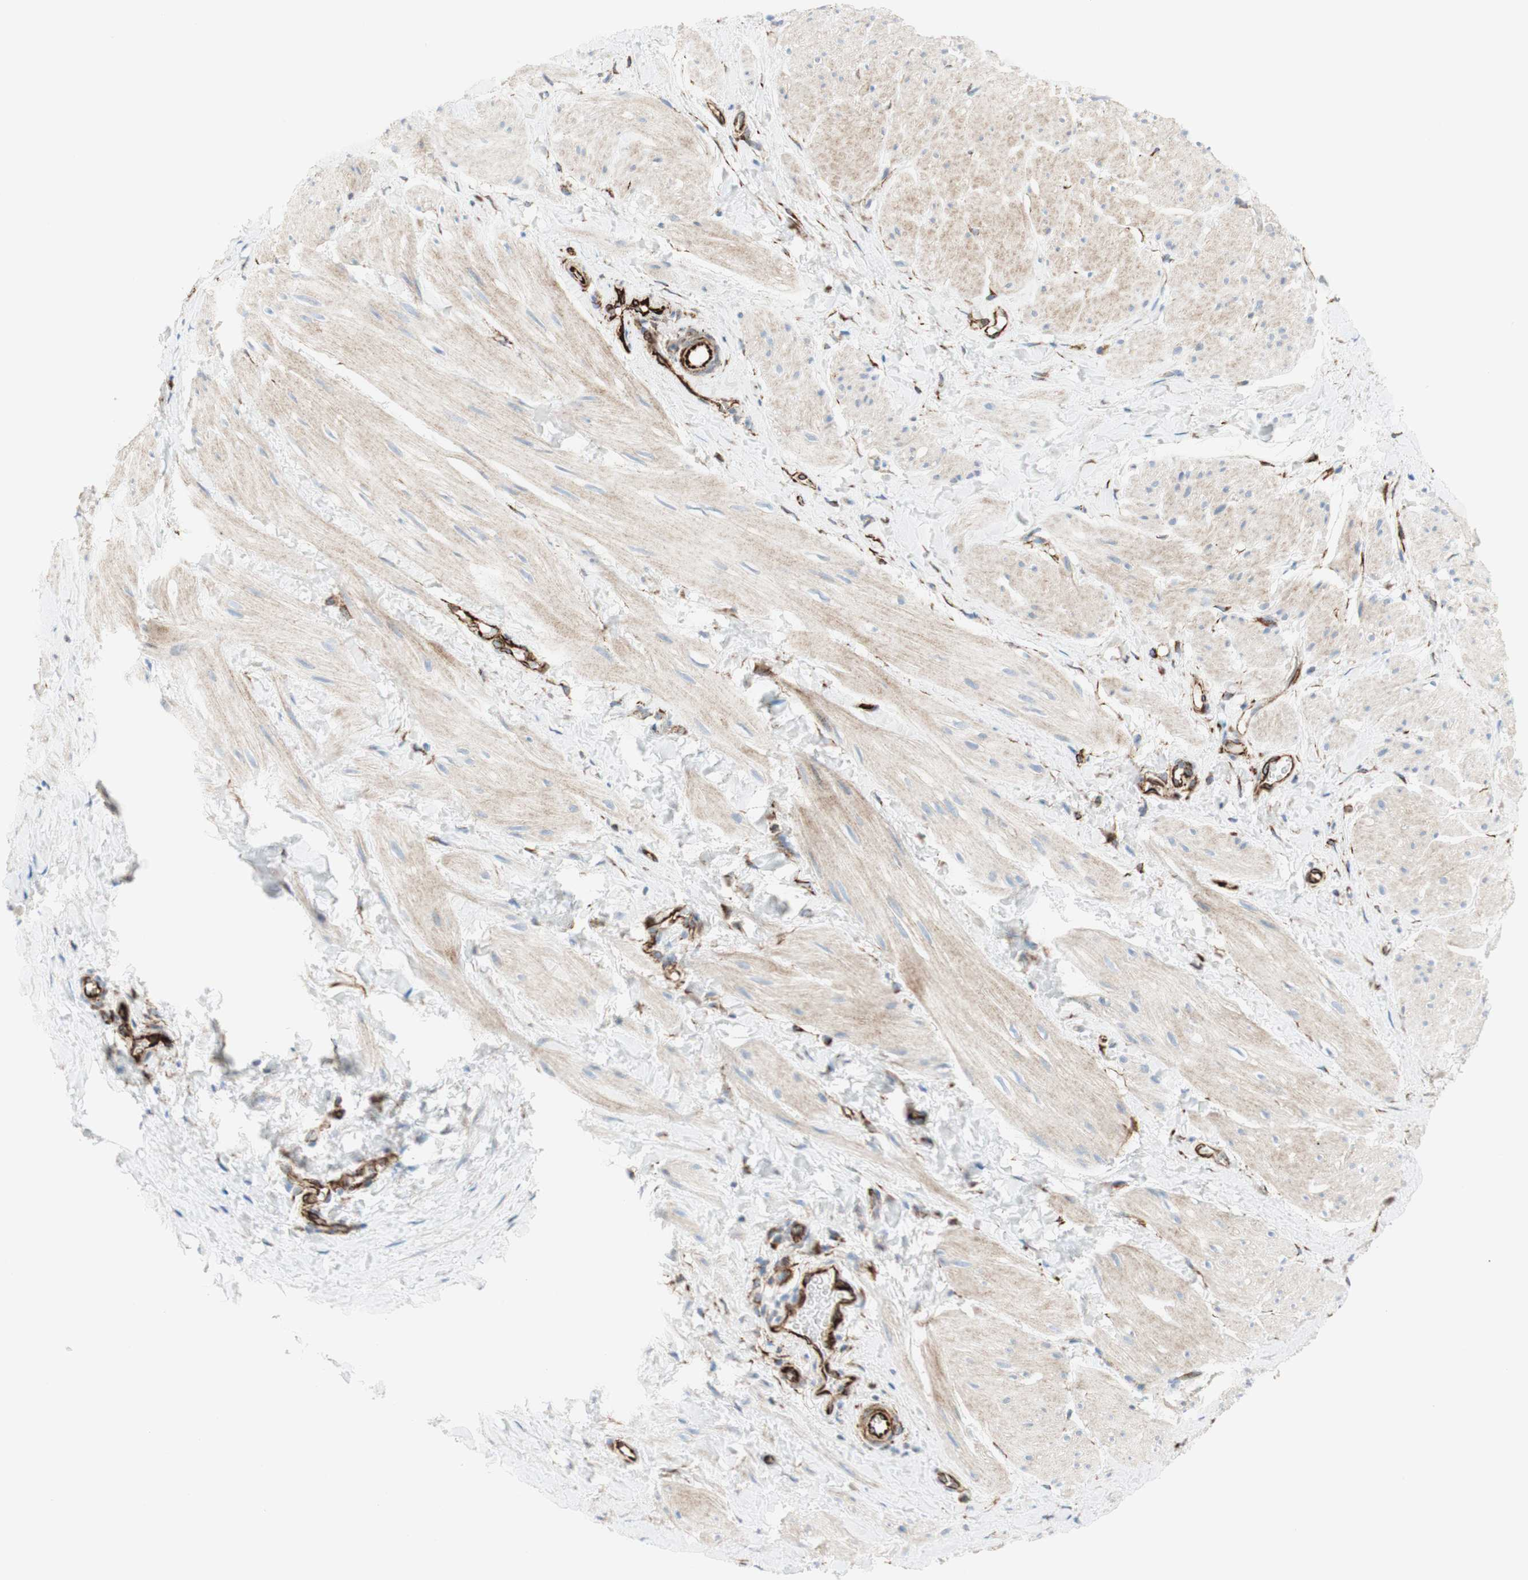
{"staining": {"intensity": "weak", "quantity": "25%-75%", "location": "cytoplasmic/membranous"}, "tissue": "smooth muscle", "cell_type": "Smooth muscle cells", "image_type": "normal", "snomed": [{"axis": "morphology", "description": "Normal tissue, NOS"}, {"axis": "topography", "description": "Smooth muscle"}], "caption": "Immunohistochemistry (IHC) of normal smooth muscle demonstrates low levels of weak cytoplasmic/membranous staining in about 25%-75% of smooth muscle cells.", "gene": "POU2AF1", "patient": {"sex": "male", "age": 16}}